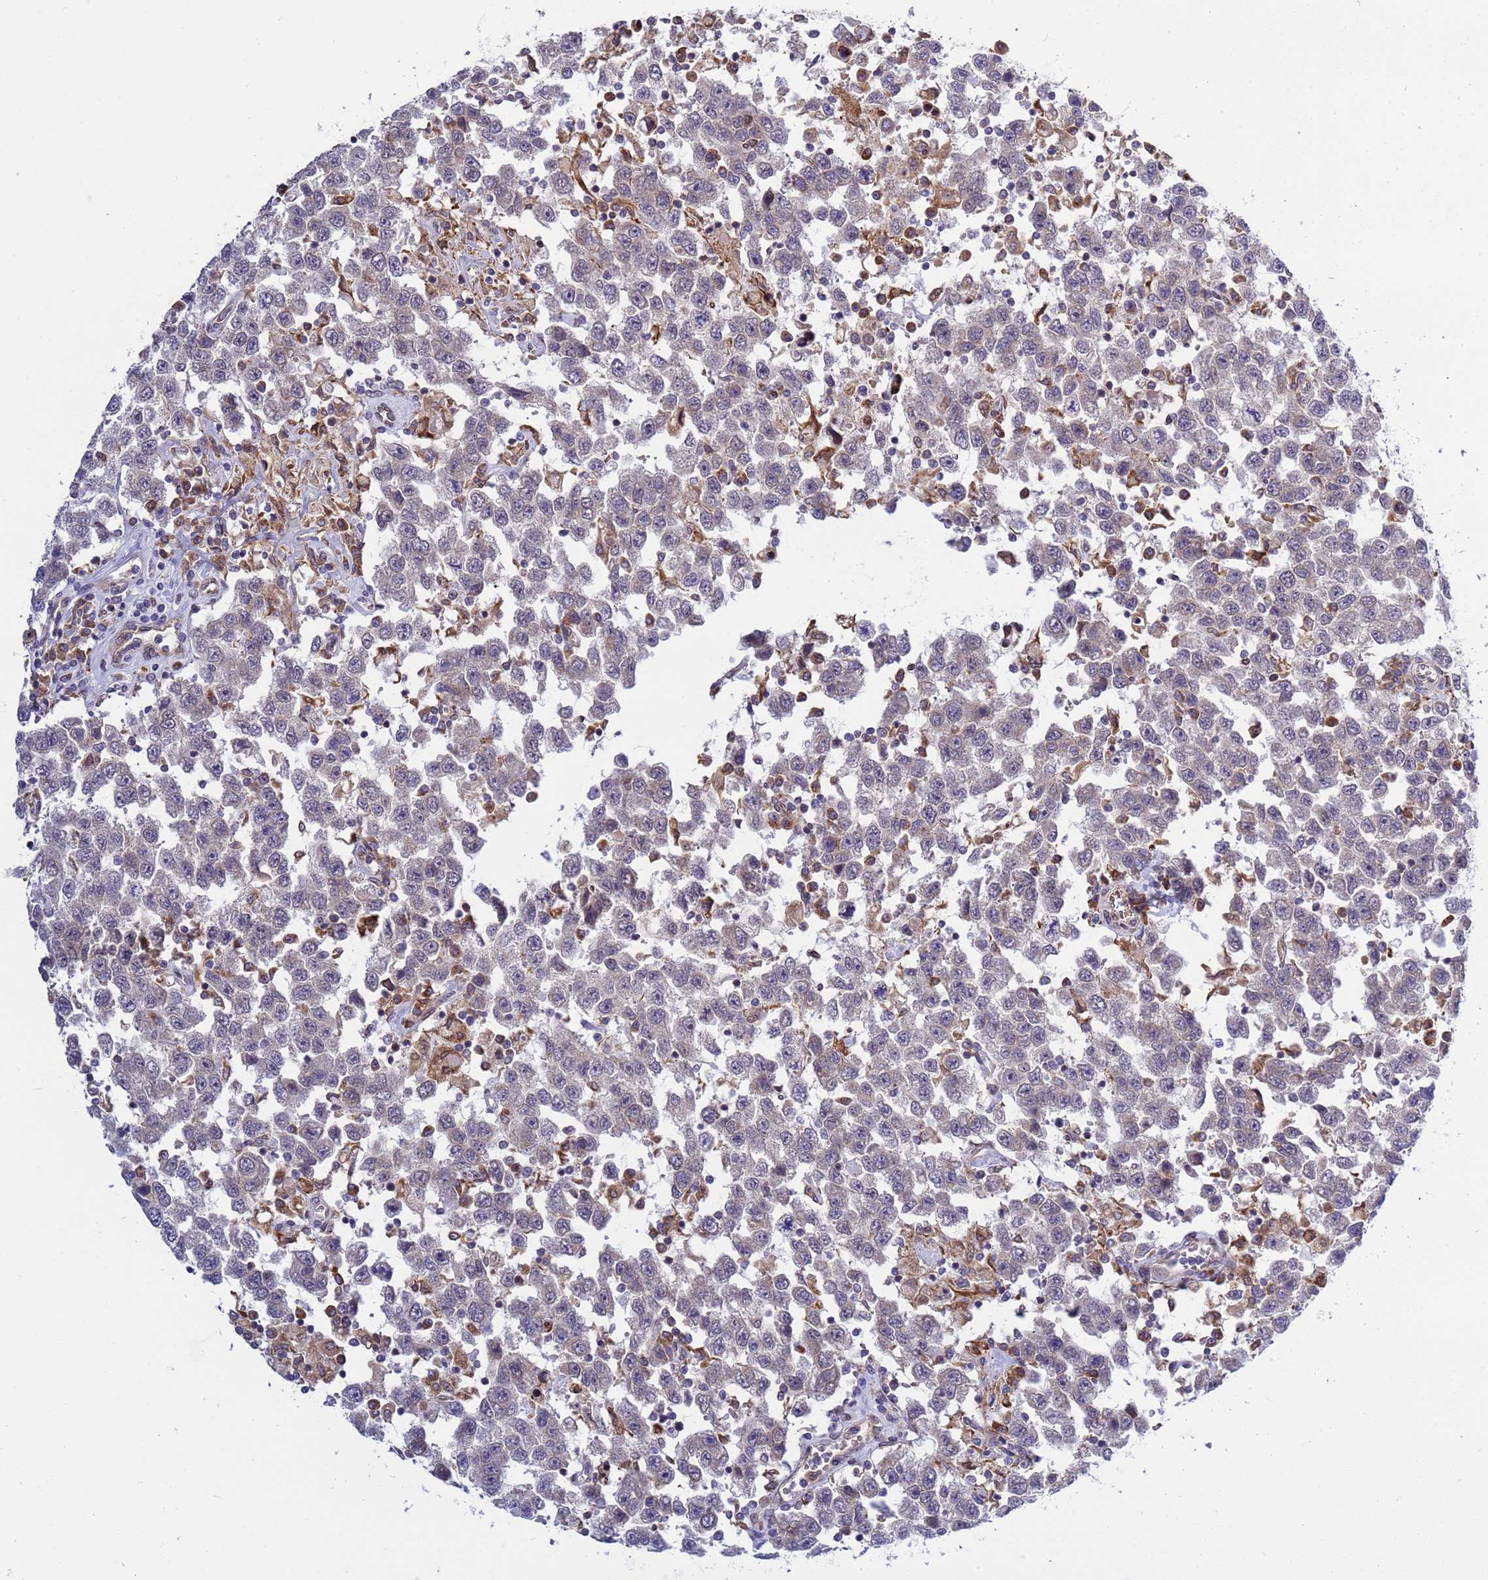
{"staining": {"intensity": "negative", "quantity": "none", "location": "none"}, "tissue": "testis cancer", "cell_type": "Tumor cells", "image_type": "cancer", "snomed": [{"axis": "morphology", "description": "Seminoma, NOS"}, {"axis": "topography", "description": "Testis"}], "caption": "IHC histopathology image of testis cancer stained for a protein (brown), which demonstrates no positivity in tumor cells.", "gene": "RAPGEF4", "patient": {"sex": "male", "age": 41}}